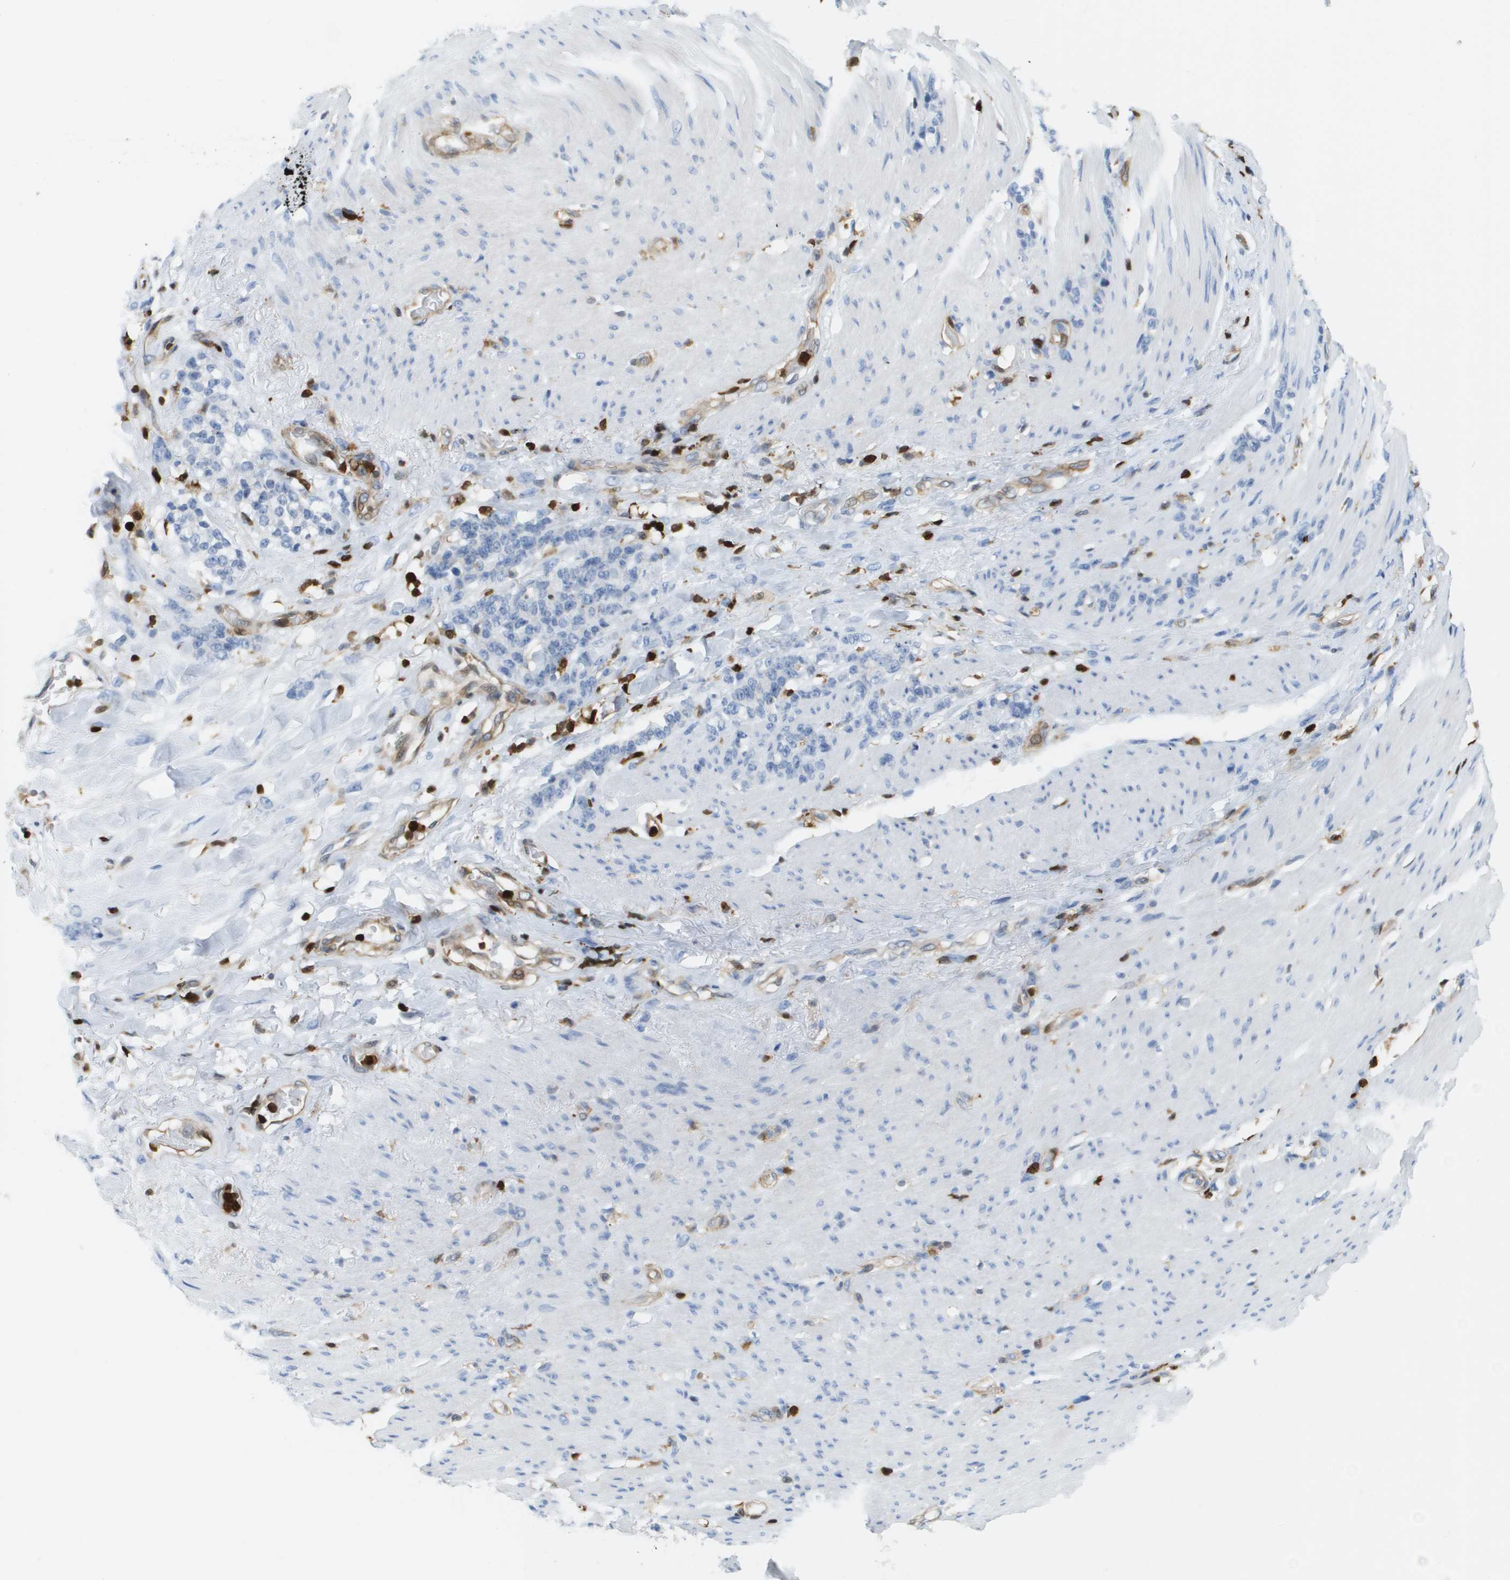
{"staining": {"intensity": "negative", "quantity": "none", "location": "none"}, "tissue": "stomach cancer", "cell_type": "Tumor cells", "image_type": "cancer", "snomed": [{"axis": "morphology", "description": "Adenocarcinoma, NOS"}, {"axis": "topography", "description": "Stomach, lower"}], "caption": "This is an IHC micrograph of stomach cancer. There is no expression in tumor cells.", "gene": "DOCK5", "patient": {"sex": "male", "age": 88}}